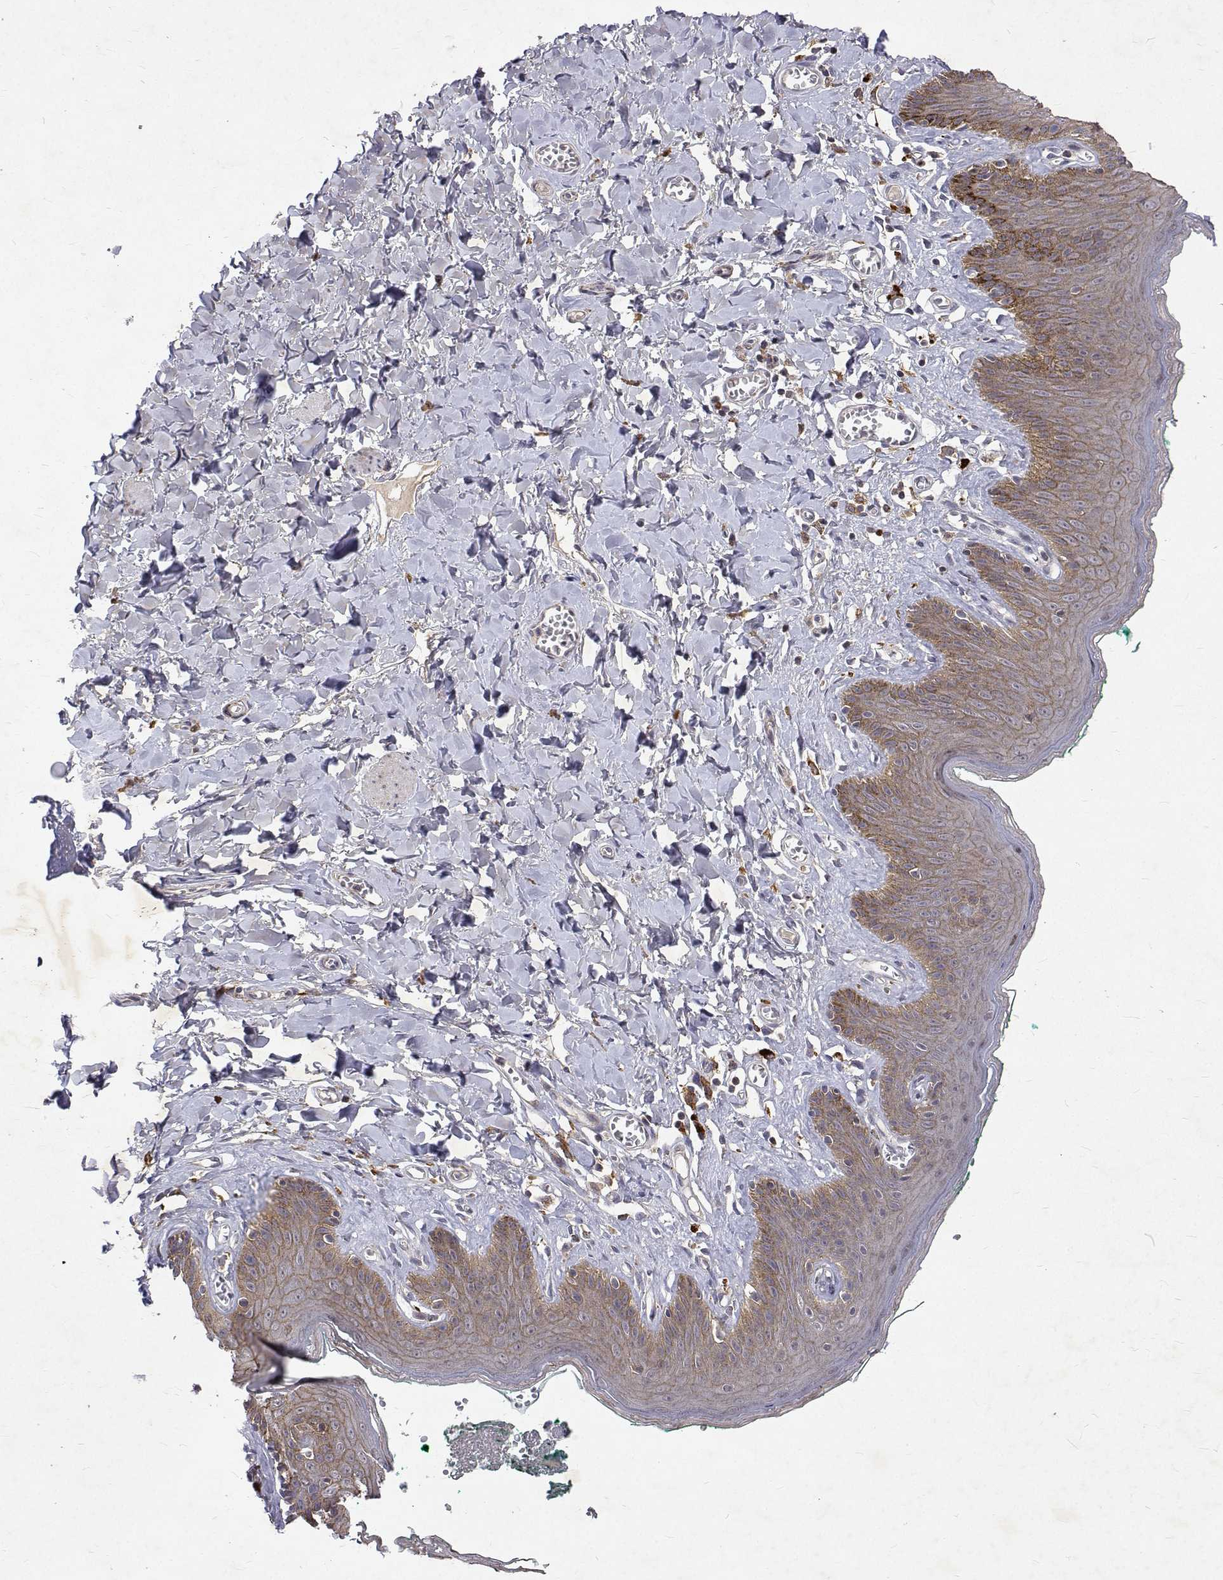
{"staining": {"intensity": "weak", "quantity": "25%-75%", "location": "cytoplasmic/membranous,nuclear"}, "tissue": "skin", "cell_type": "Epidermal cells", "image_type": "normal", "snomed": [{"axis": "morphology", "description": "Normal tissue, NOS"}, {"axis": "topography", "description": "Vulva"}, {"axis": "topography", "description": "Peripheral nerve tissue"}], "caption": "Protein analysis of benign skin exhibits weak cytoplasmic/membranous,nuclear positivity in approximately 25%-75% of epidermal cells.", "gene": "ALKBH8", "patient": {"sex": "female", "age": 66}}